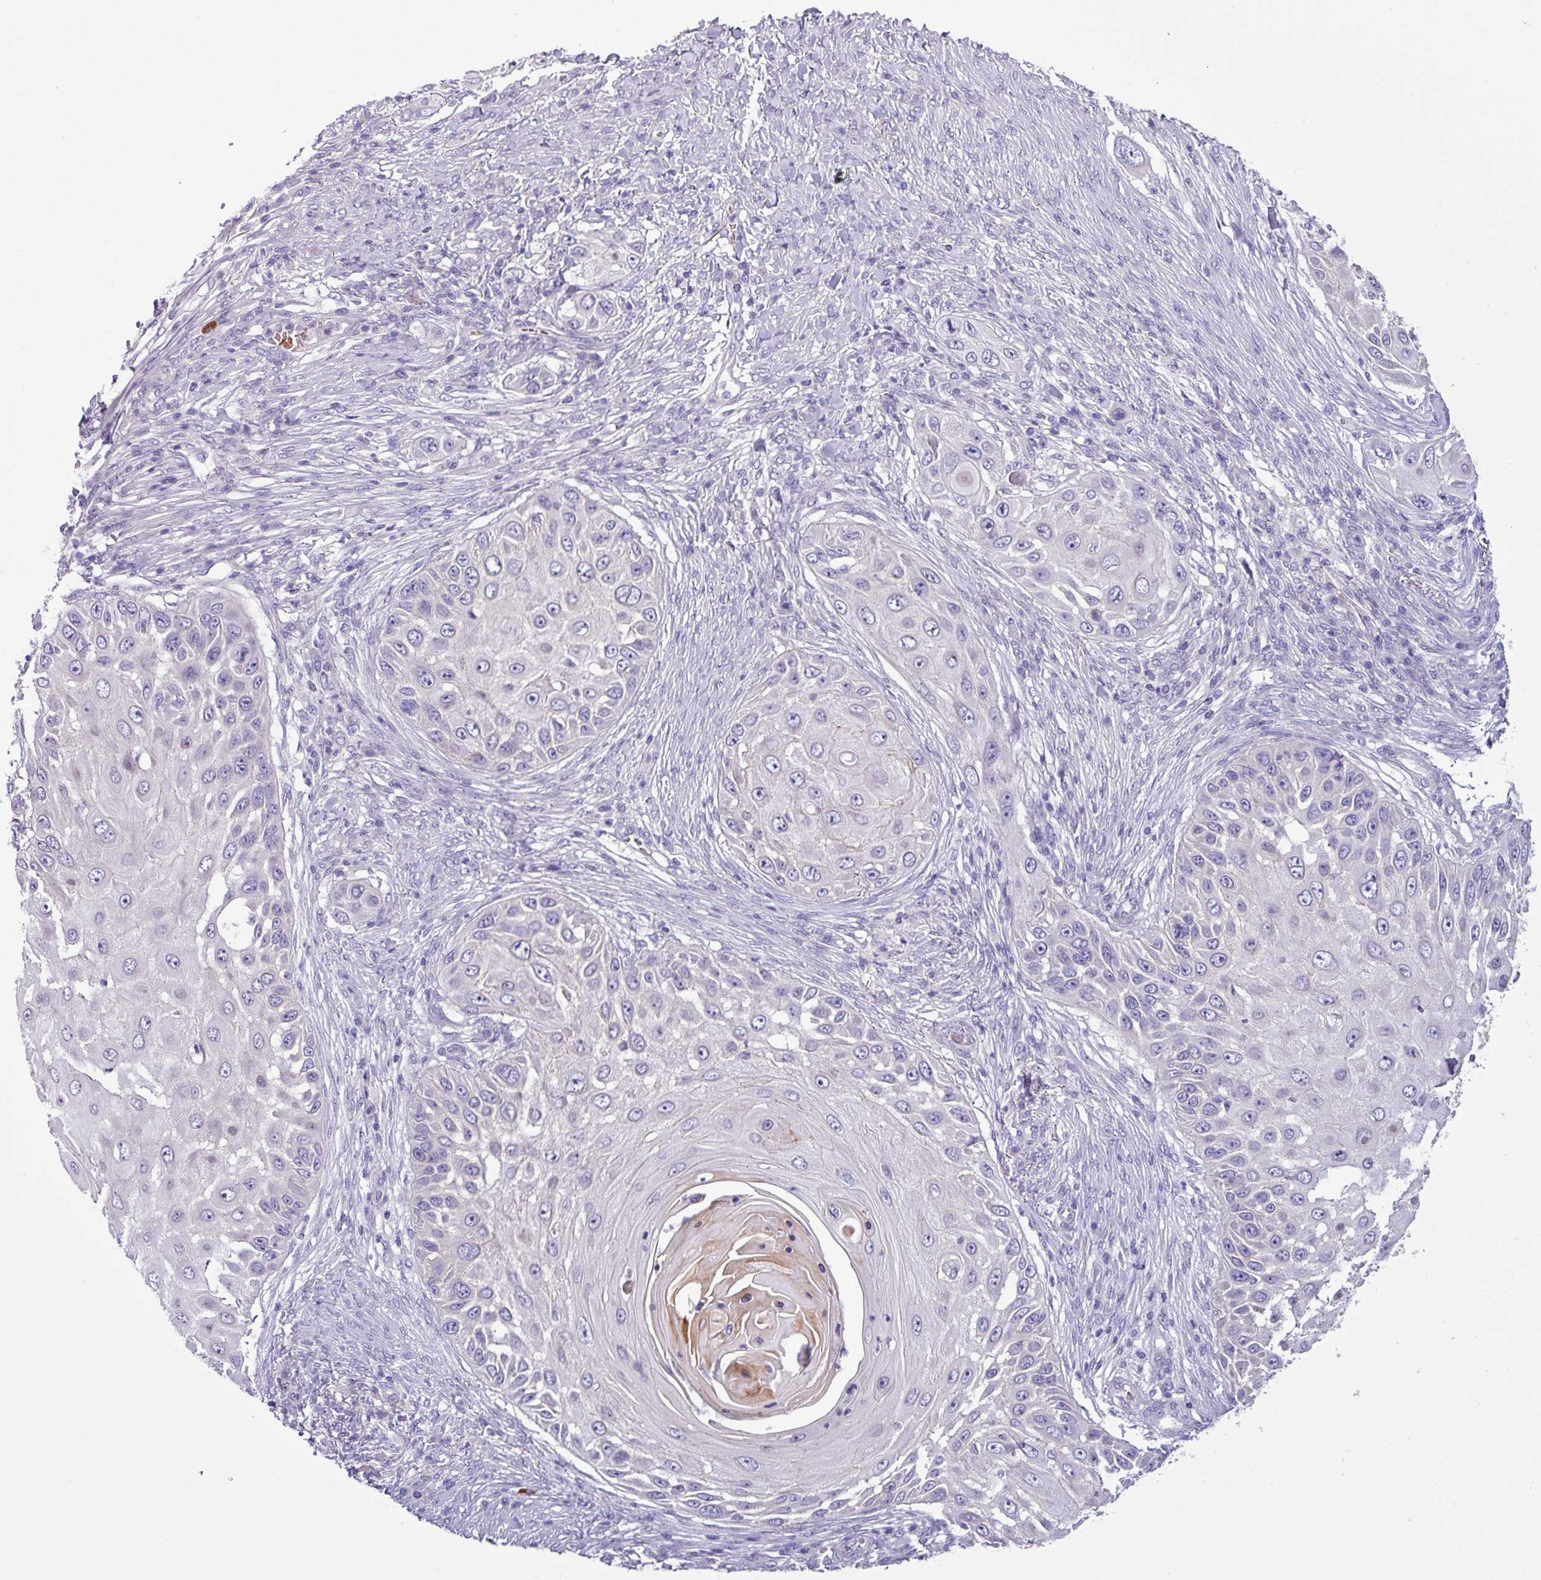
{"staining": {"intensity": "negative", "quantity": "none", "location": "none"}, "tissue": "skin cancer", "cell_type": "Tumor cells", "image_type": "cancer", "snomed": [{"axis": "morphology", "description": "Squamous cell carcinoma, NOS"}, {"axis": "topography", "description": "Skin"}], "caption": "Immunohistochemistry of skin cancer (squamous cell carcinoma) exhibits no staining in tumor cells.", "gene": "ACAP3", "patient": {"sex": "female", "age": 44}}